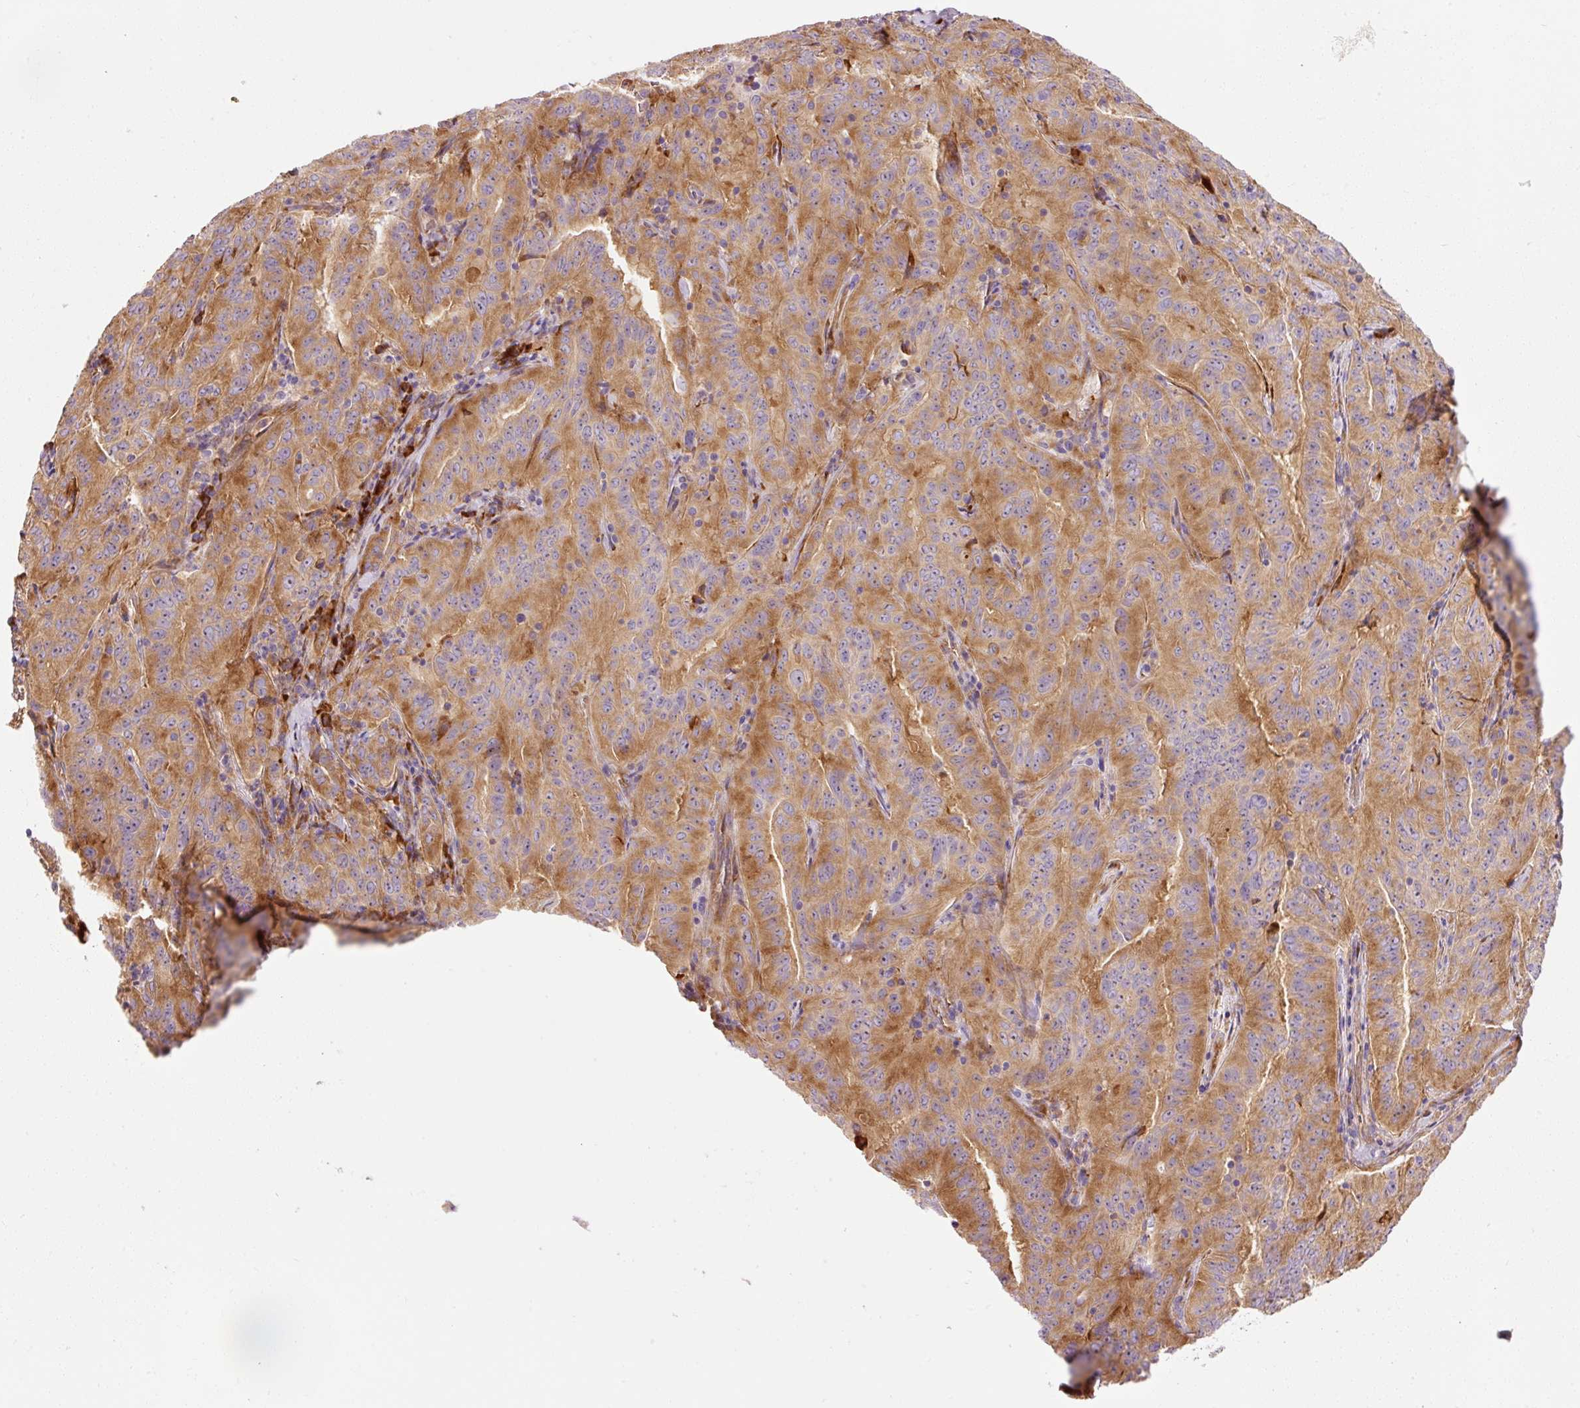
{"staining": {"intensity": "moderate", "quantity": ">75%", "location": "cytoplasmic/membranous"}, "tissue": "pancreatic cancer", "cell_type": "Tumor cells", "image_type": "cancer", "snomed": [{"axis": "morphology", "description": "Adenocarcinoma, NOS"}, {"axis": "topography", "description": "Pancreas"}], "caption": "IHC micrograph of neoplastic tissue: human pancreatic cancer (adenocarcinoma) stained using IHC reveals medium levels of moderate protein expression localized specifically in the cytoplasmic/membranous of tumor cells, appearing as a cytoplasmic/membranous brown color.", "gene": "RPL10A", "patient": {"sex": "male", "age": 63}}